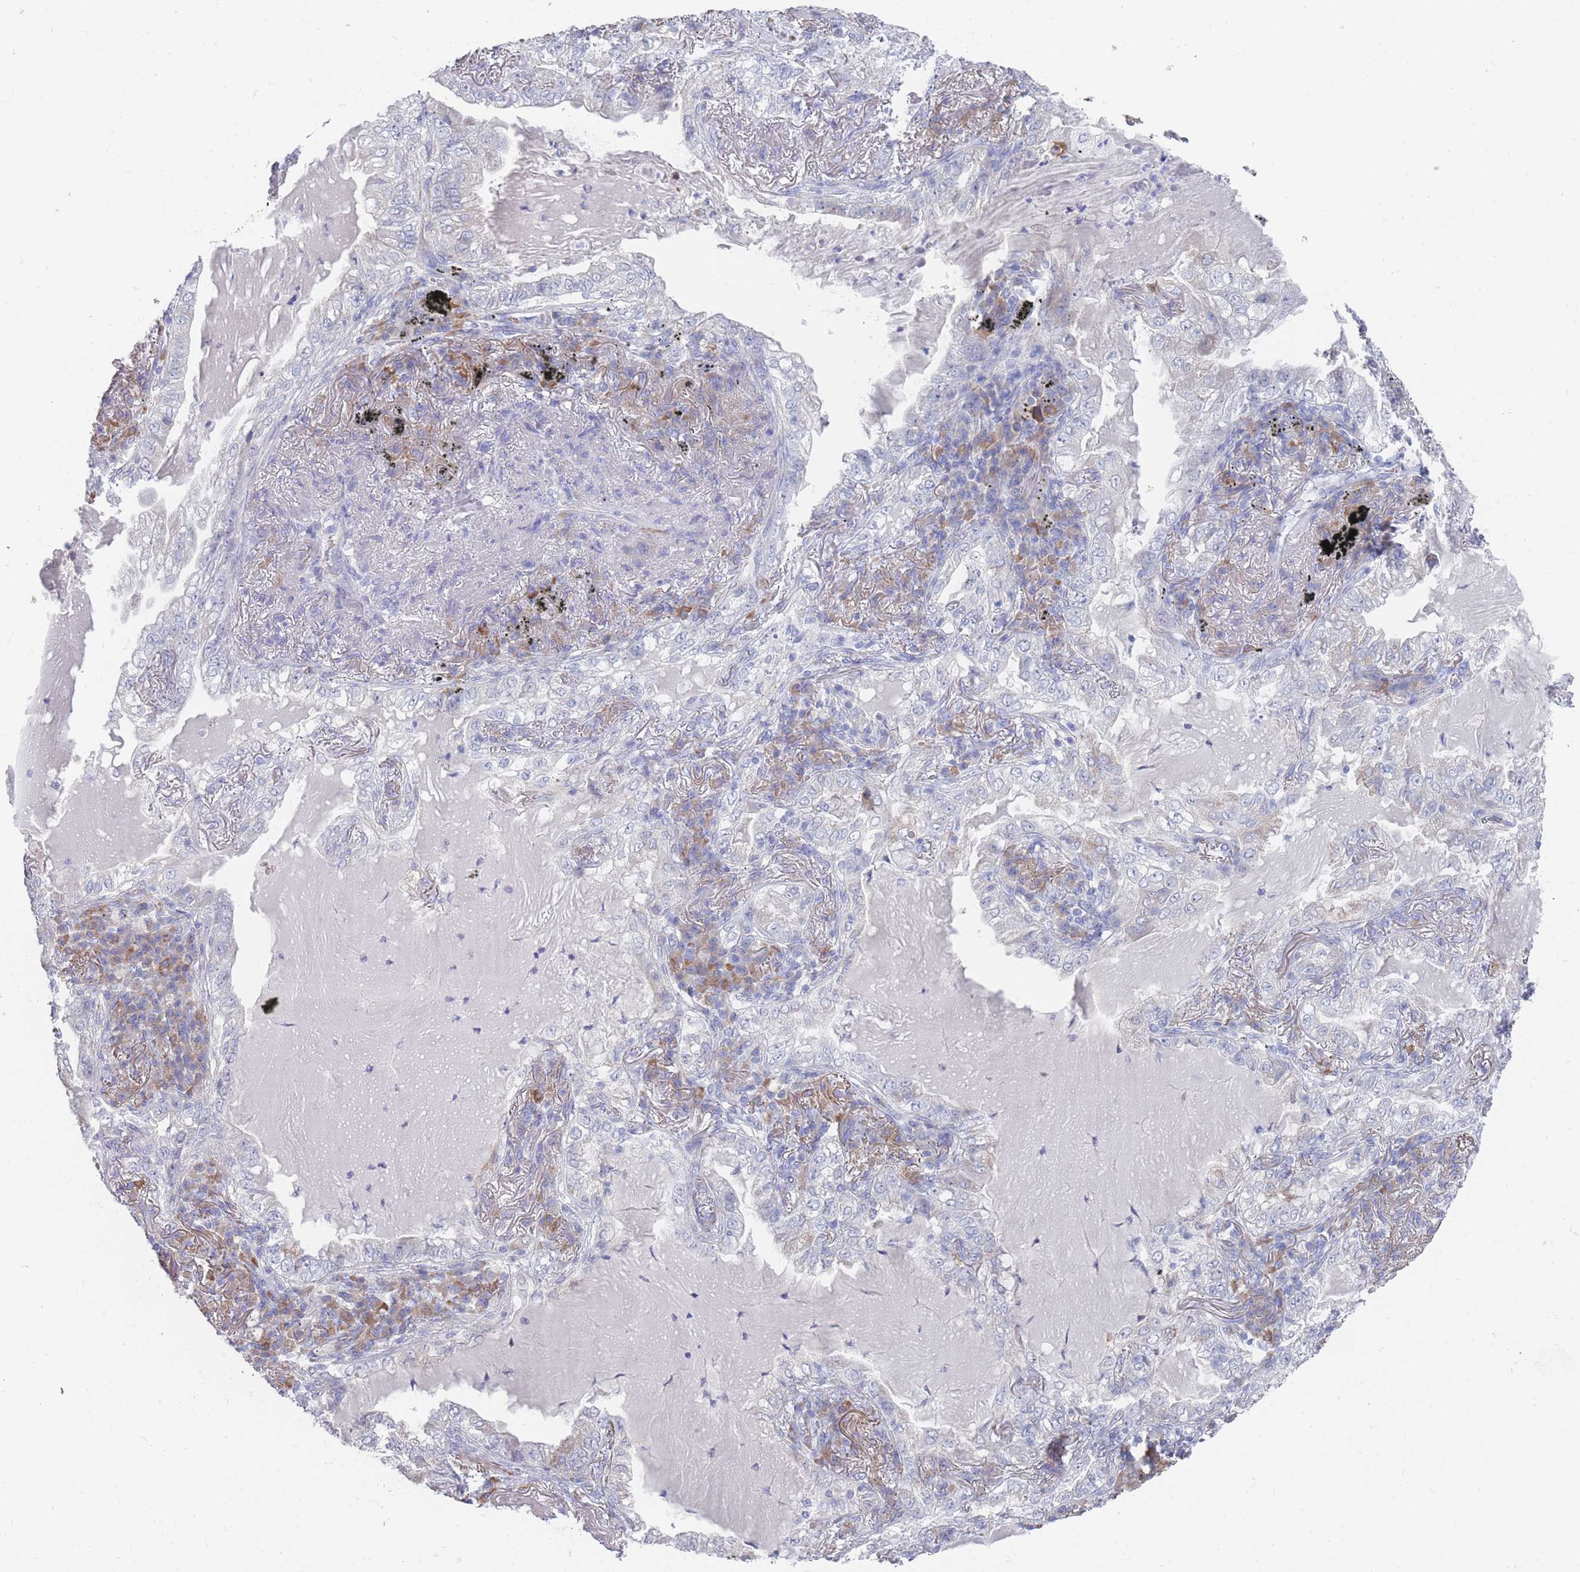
{"staining": {"intensity": "negative", "quantity": "none", "location": "none"}, "tissue": "lung cancer", "cell_type": "Tumor cells", "image_type": "cancer", "snomed": [{"axis": "morphology", "description": "Adenocarcinoma, NOS"}, {"axis": "topography", "description": "Lung"}], "caption": "The image exhibits no significant staining in tumor cells of adenocarcinoma (lung).", "gene": "ST8SIA5", "patient": {"sex": "female", "age": 73}}